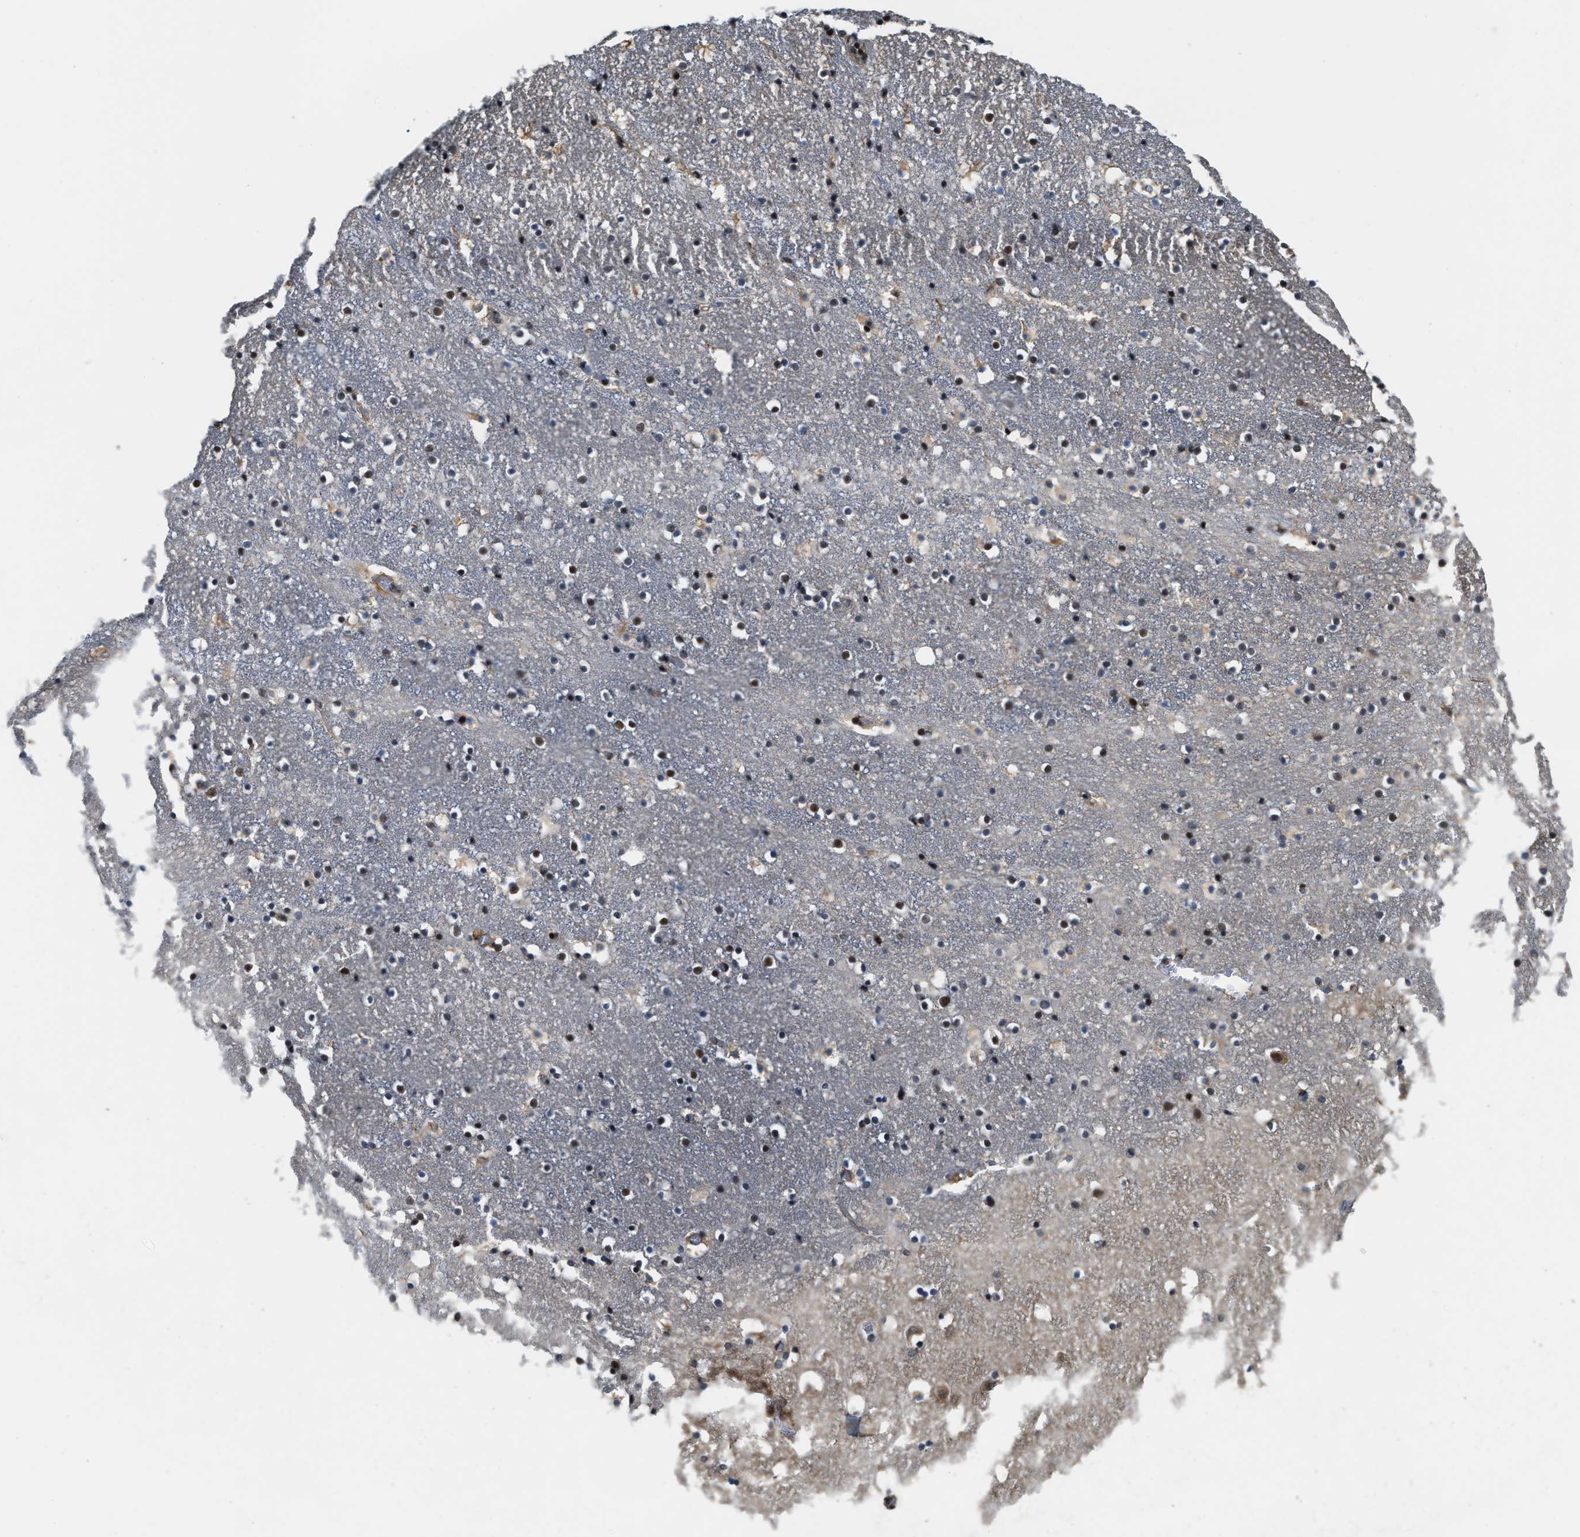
{"staining": {"intensity": "moderate", "quantity": "25%-75%", "location": "nuclear"}, "tissue": "caudate", "cell_type": "Glial cells", "image_type": "normal", "snomed": [{"axis": "morphology", "description": "Normal tissue, NOS"}, {"axis": "topography", "description": "Lateral ventricle wall"}], "caption": "The image displays immunohistochemical staining of benign caudate. There is moderate nuclear staining is appreciated in about 25%-75% of glial cells. (brown staining indicates protein expression, while blue staining denotes nuclei).", "gene": "SERTAD2", "patient": {"sex": "male", "age": 45}}